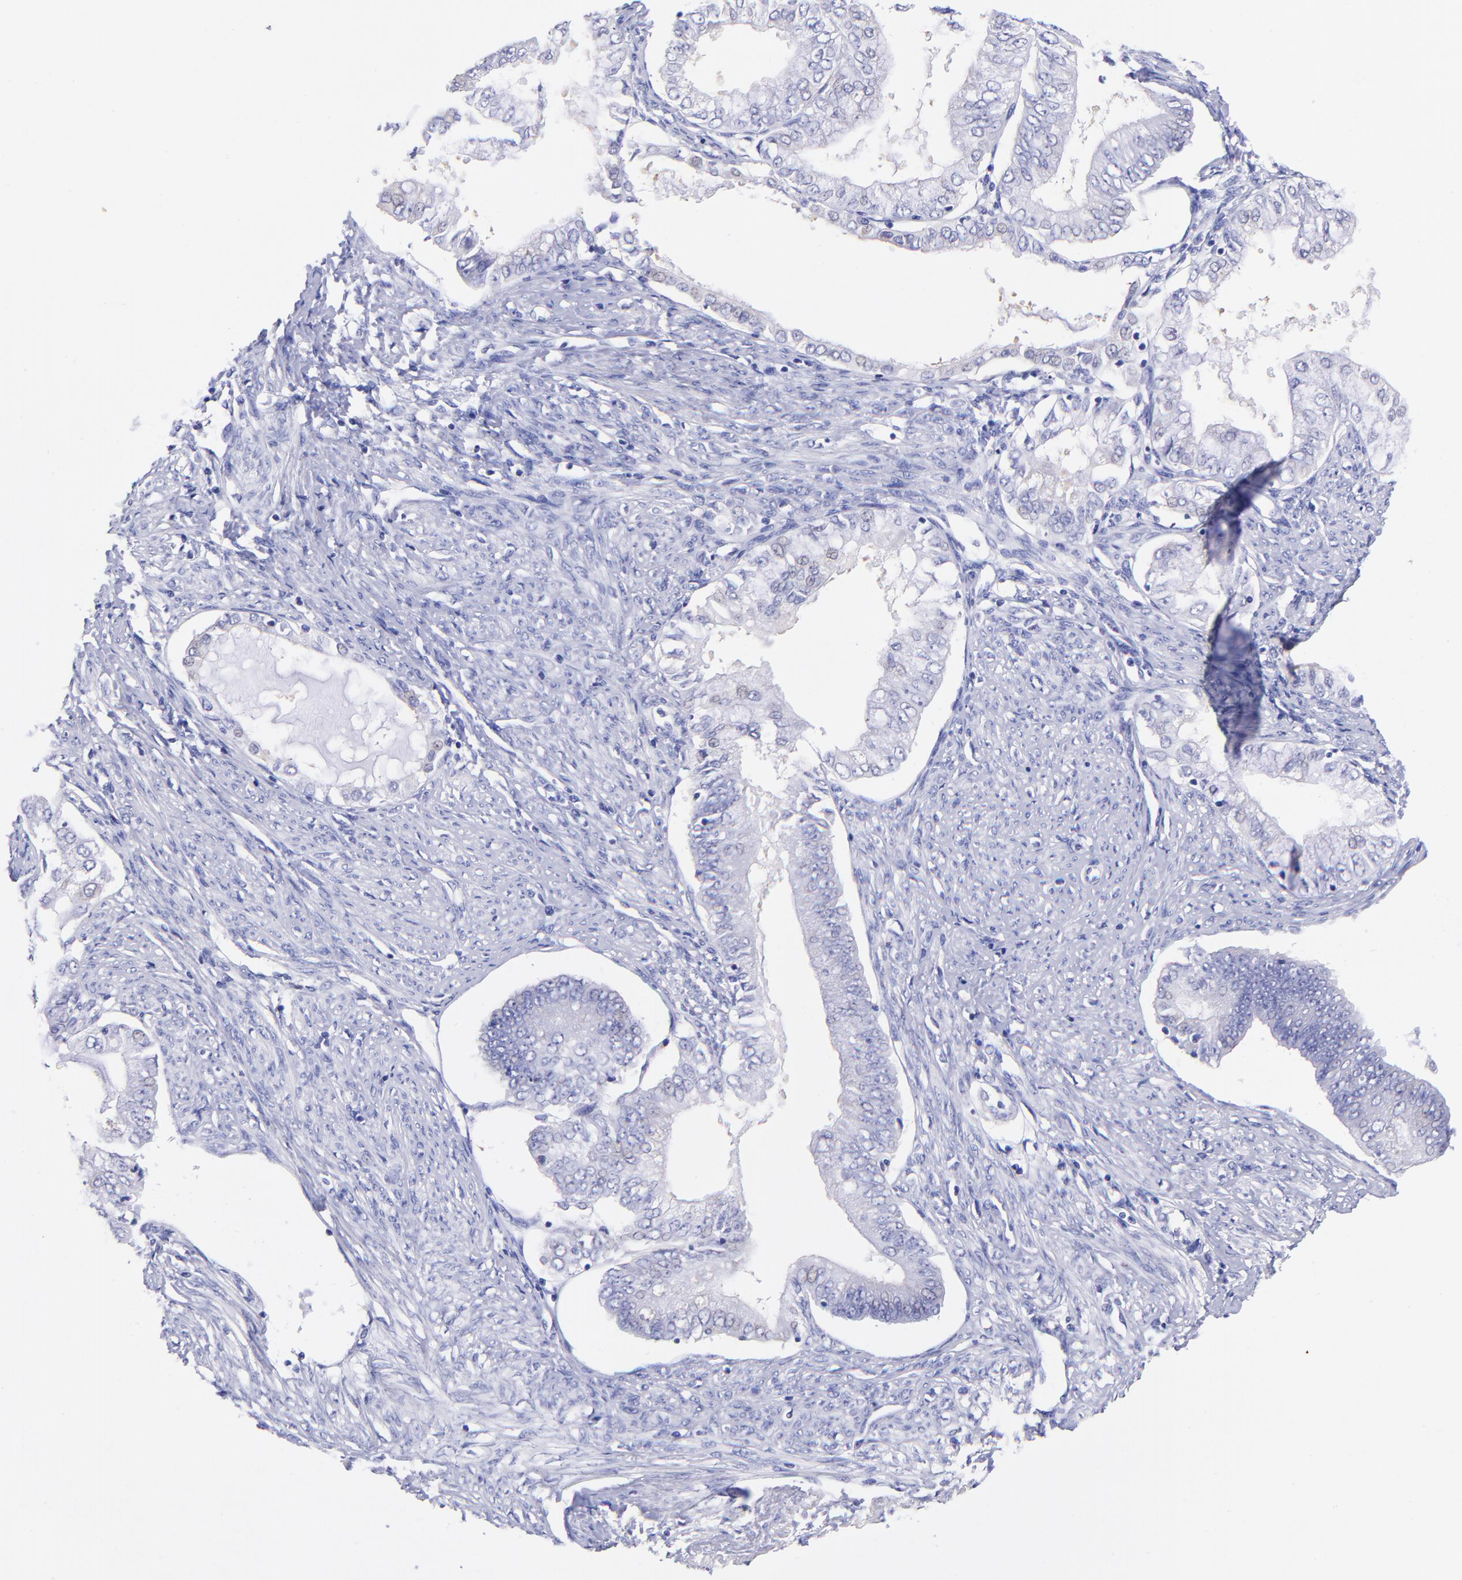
{"staining": {"intensity": "negative", "quantity": "none", "location": "none"}, "tissue": "endometrial cancer", "cell_type": "Tumor cells", "image_type": "cancer", "snomed": [{"axis": "morphology", "description": "Adenocarcinoma, NOS"}, {"axis": "topography", "description": "Endometrium"}], "caption": "Tumor cells are negative for brown protein staining in endometrial adenocarcinoma.", "gene": "RAB3B", "patient": {"sex": "female", "age": 76}}